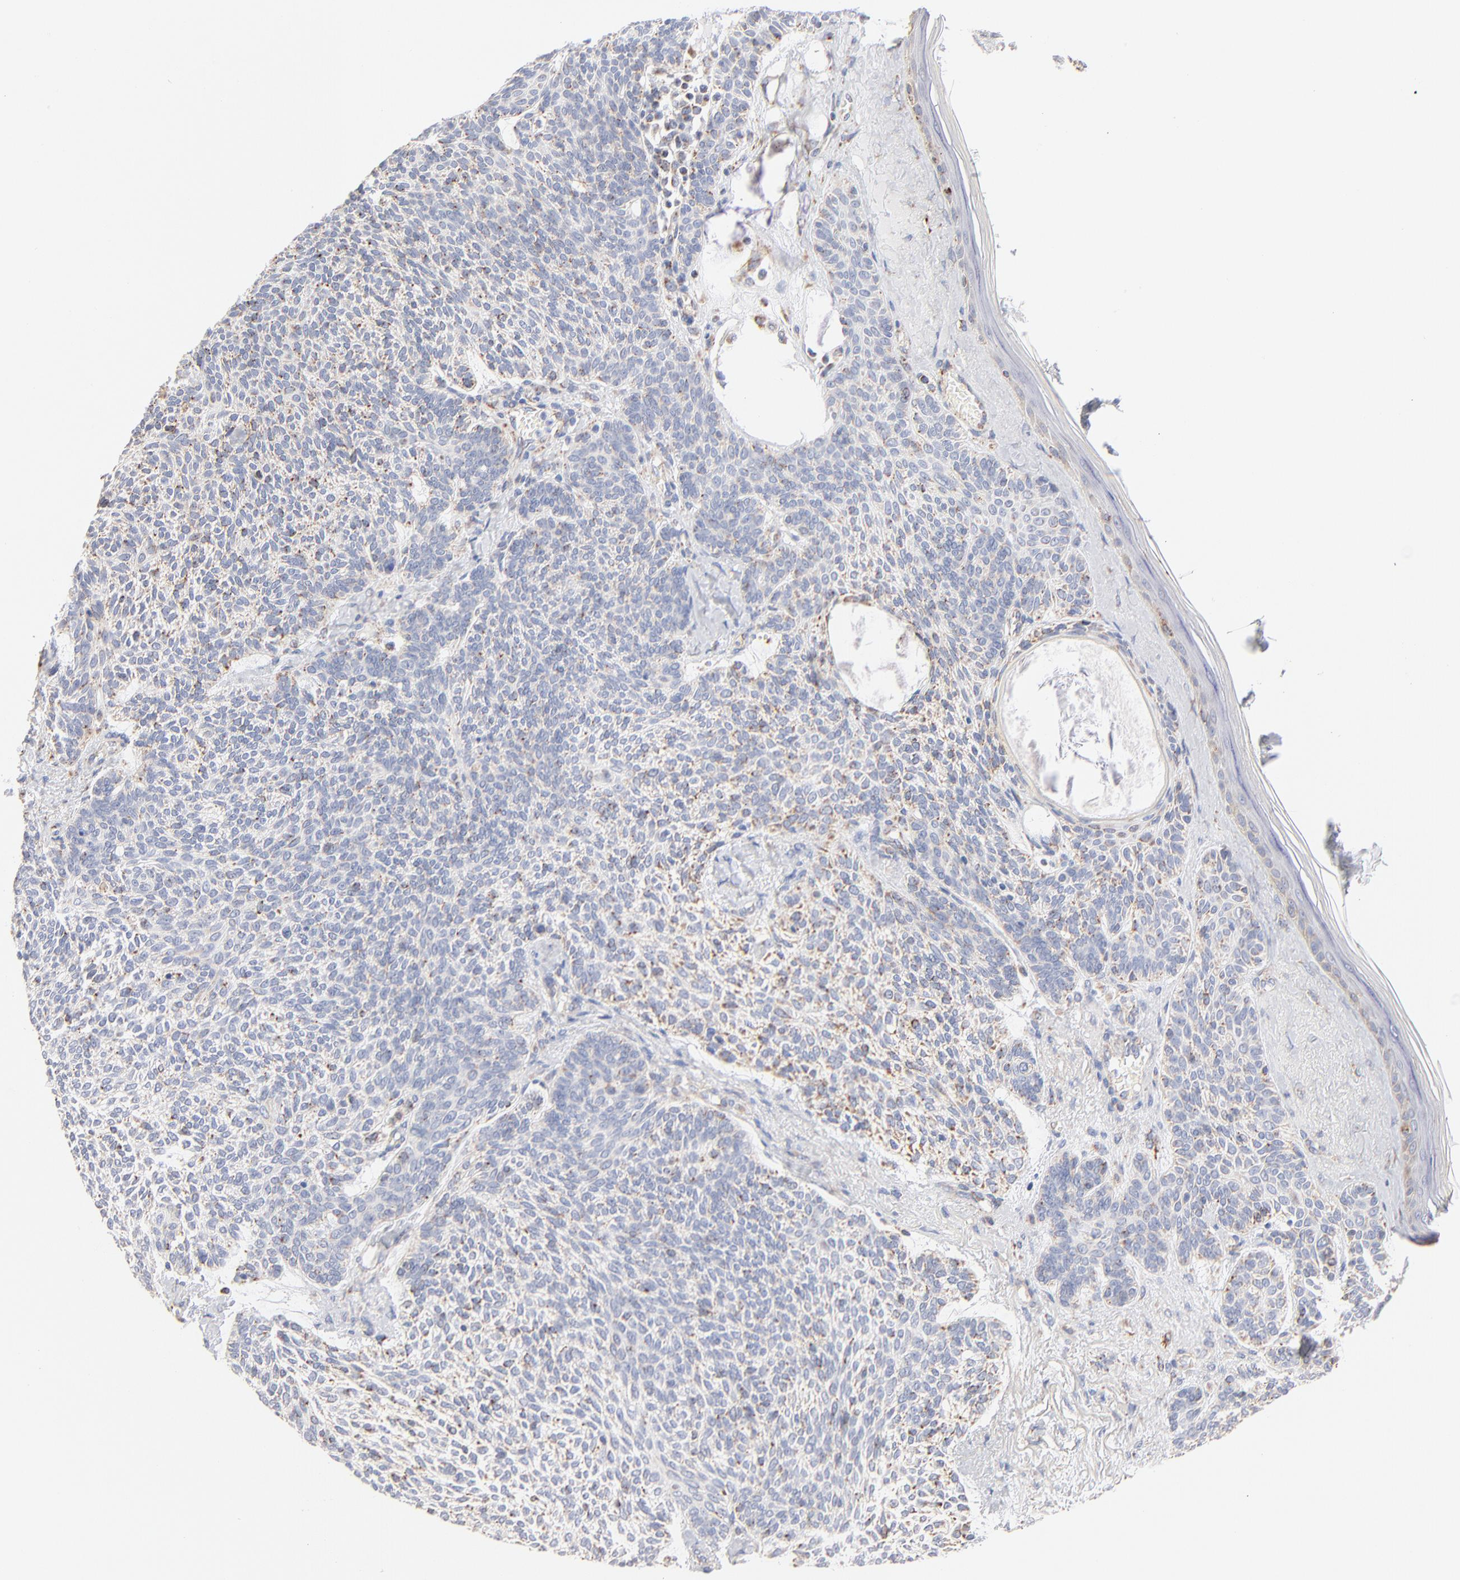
{"staining": {"intensity": "weak", "quantity": "<25%", "location": "cytoplasmic/membranous"}, "tissue": "skin cancer", "cell_type": "Tumor cells", "image_type": "cancer", "snomed": [{"axis": "morphology", "description": "Normal tissue, NOS"}, {"axis": "morphology", "description": "Basal cell carcinoma"}, {"axis": "topography", "description": "Skin"}], "caption": "Image shows no significant protein positivity in tumor cells of skin cancer.", "gene": "MRPL58", "patient": {"sex": "female", "age": 70}}